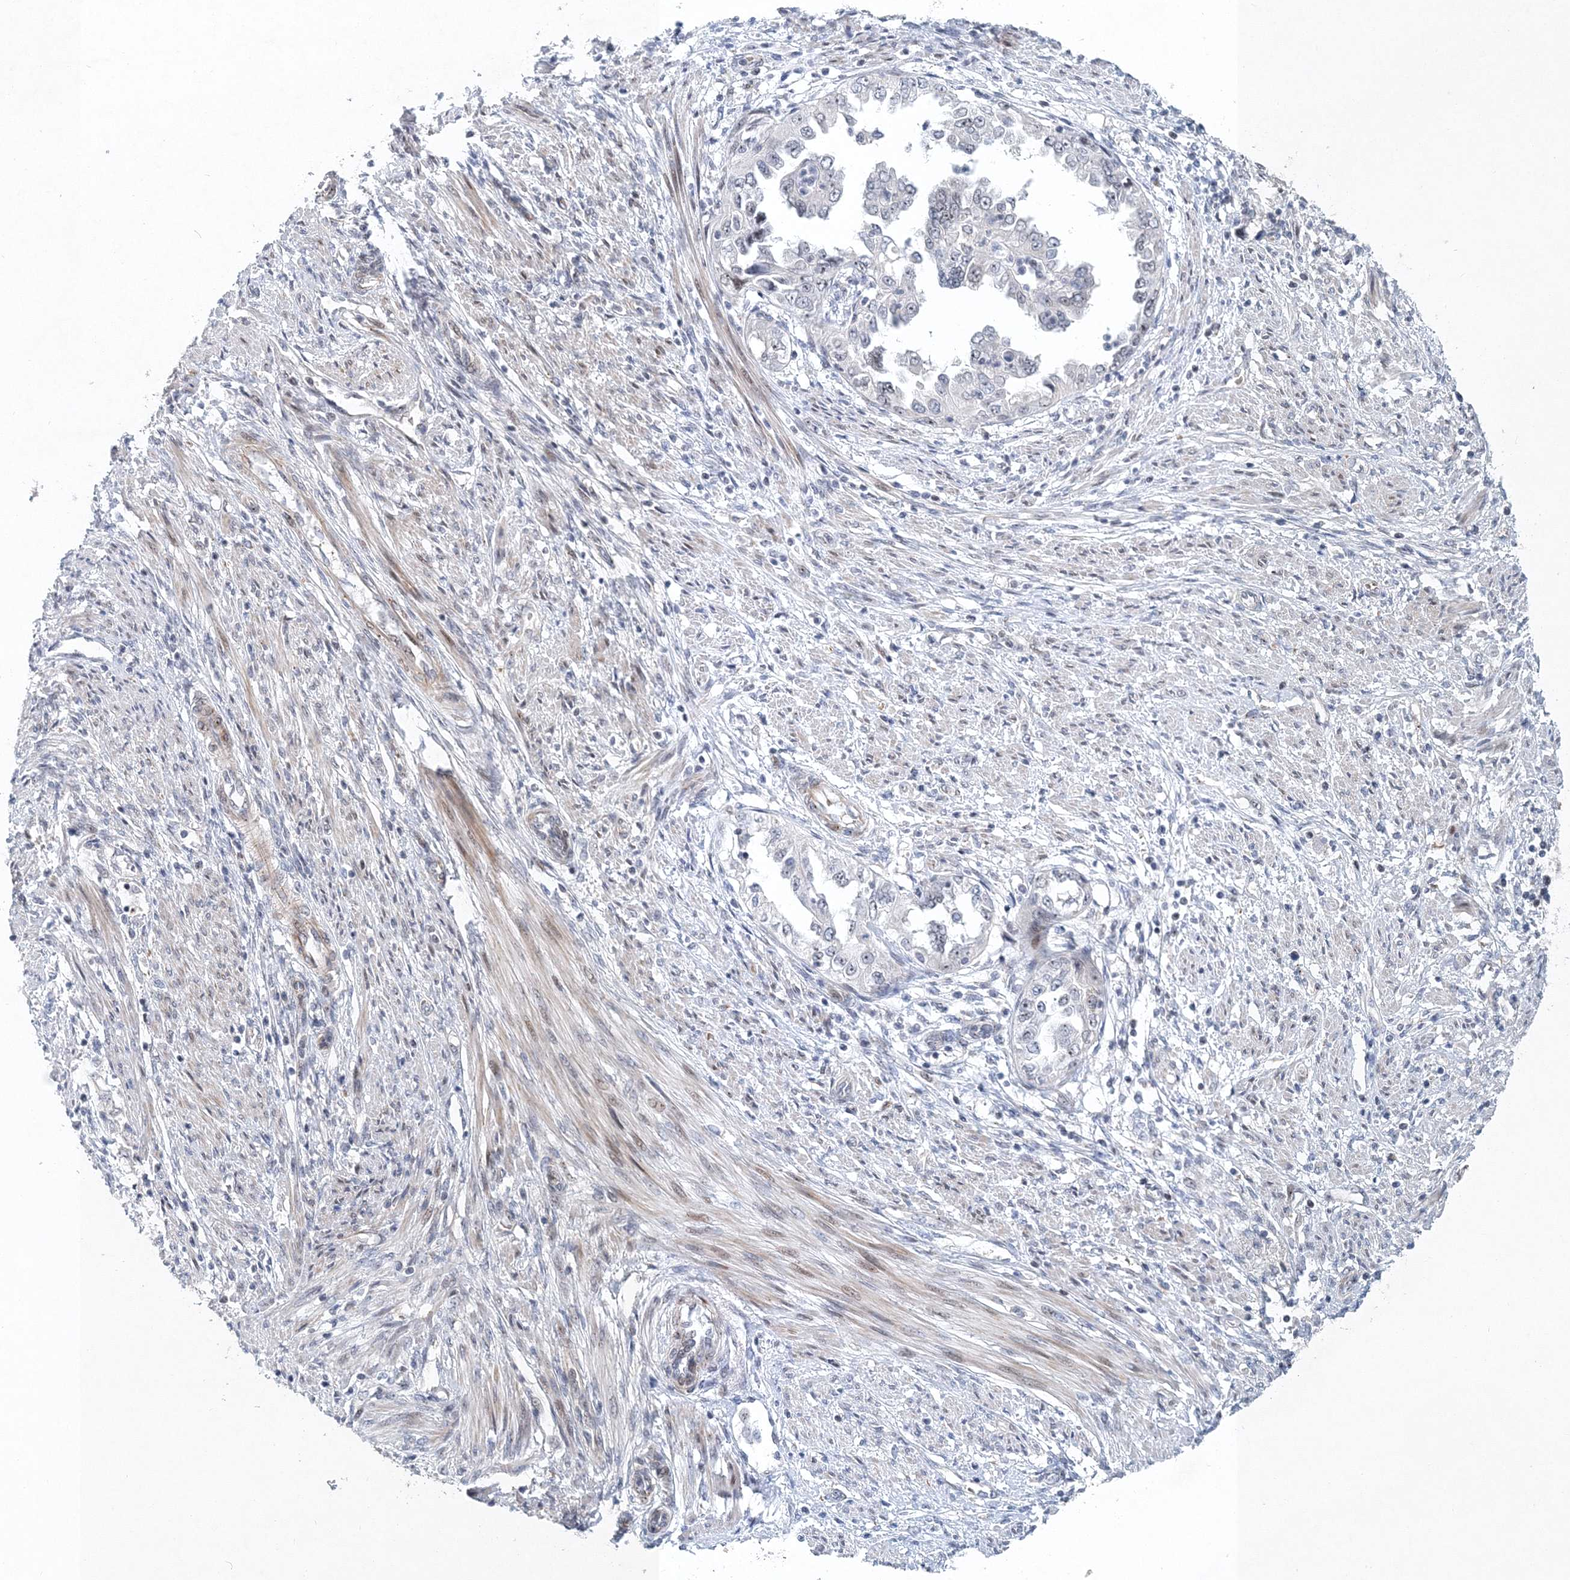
{"staining": {"intensity": "weak", "quantity": "25%-75%", "location": "nuclear"}, "tissue": "endometrial cancer", "cell_type": "Tumor cells", "image_type": "cancer", "snomed": [{"axis": "morphology", "description": "Adenocarcinoma, NOS"}, {"axis": "topography", "description": "Endometrium"}], "caption": "Protein expression analysis of adenocarcinoma (endometrial) demonstrates weak nuclear staining in approximately 25%-75% of tumor cells.", "gene": "UIMC1", "patient": {"sex": "female", "age": 85}}